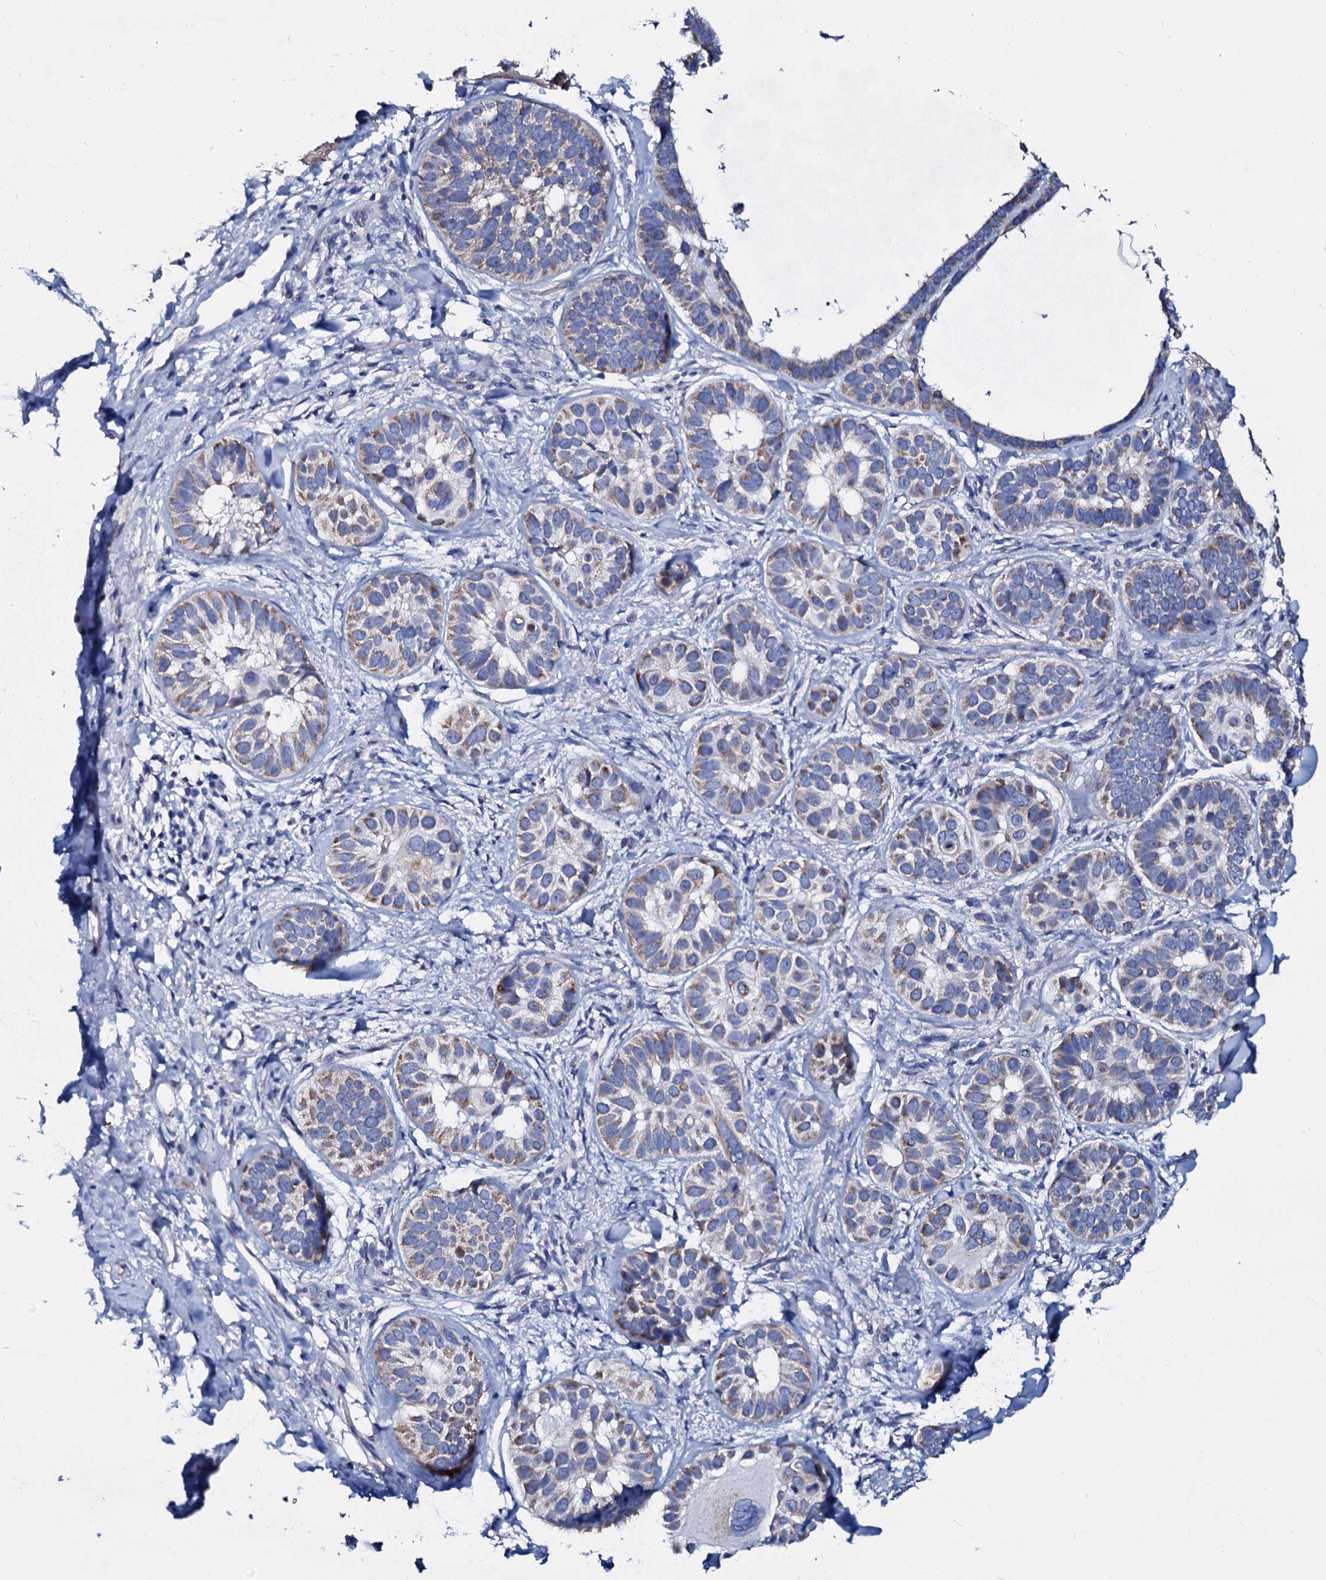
{"staining": {"intensity": "moderate", "quantity": "25%-75%", "location": "cytoplasmic/membranous"}, "tissue": "skin cancer", "cell_type": "Tumor cells", "image_type": "cancer", "snomed": [{"axis": "morphology", "description": "Basal cell carcinoma"}, {"axis": "topography", "description": "Skin"}], "caption": "The photomicrograph exhibits immunohistochemical staining of basal cell carcinoma (skin). There is moderate cytoplasmic/membranous expression is seen in about 25%-75% of tumor cells.", "gene": "SLC37A4", "patient": {"sex": "male", "age": 62}}